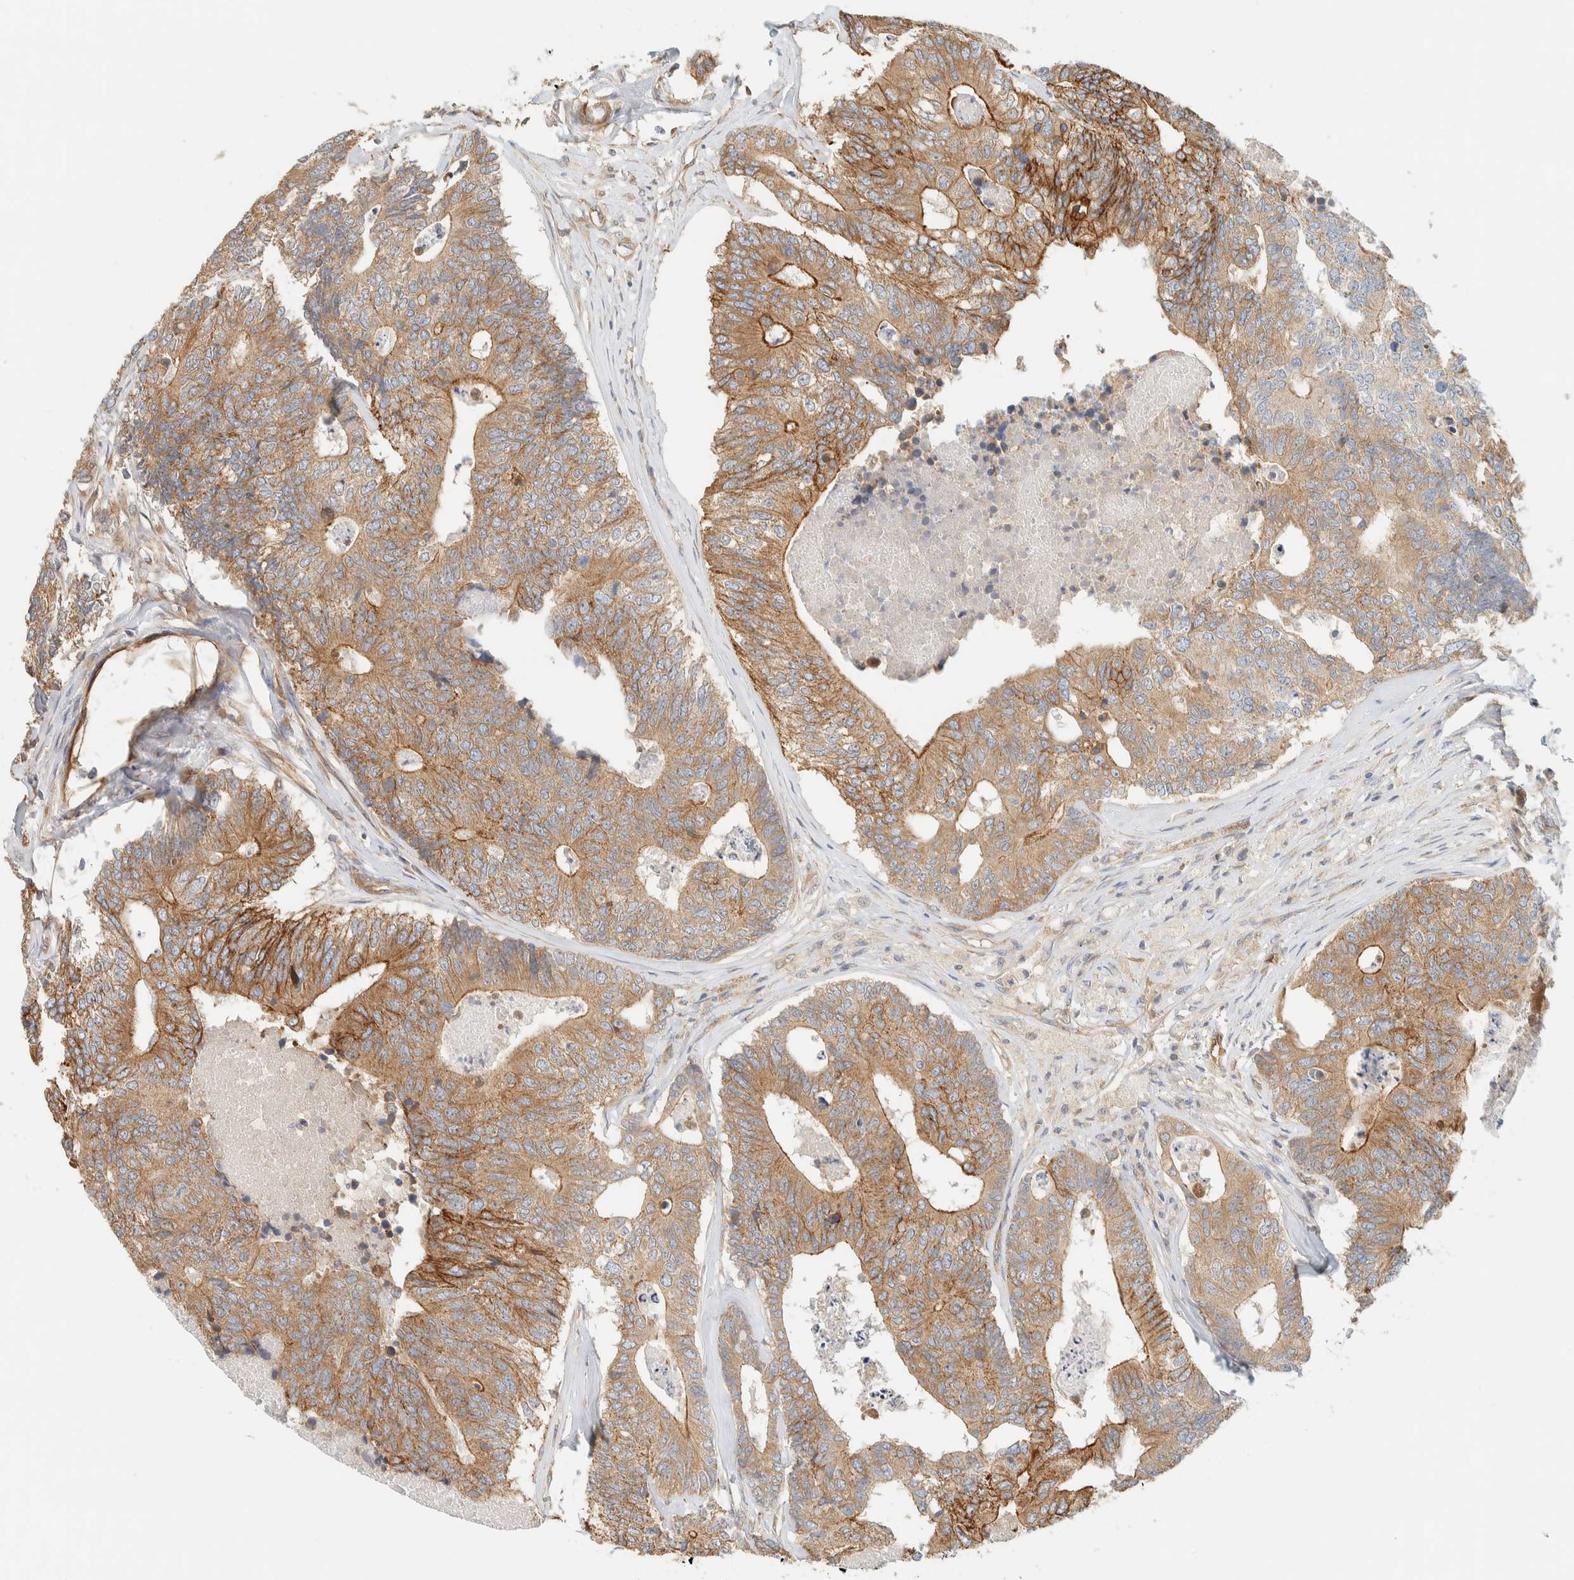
{"staining": {"intensity": "moderate", "quantity": ">75%", "location": "cytoplasmic/membranous"}, "tissue": "colorectal cancer", "cell_type": "Tumor cells", "image_type": "cancer", "snomed": [{"axis": "morphology", "description": "Adenocarcinoma, NOS"}, {"axis": "topography", "description": "Colon"}], "caption": "Protein staining reveals moderate cytoplasmic/membranous positivity in about >75% of tumor cells in colorectal adenocarcinoma. (DAB IHC, brown staining for protein, blue staining for nuclei).", "gene": "LIMA1", "patient": {"sex": "female", "age": 67}}